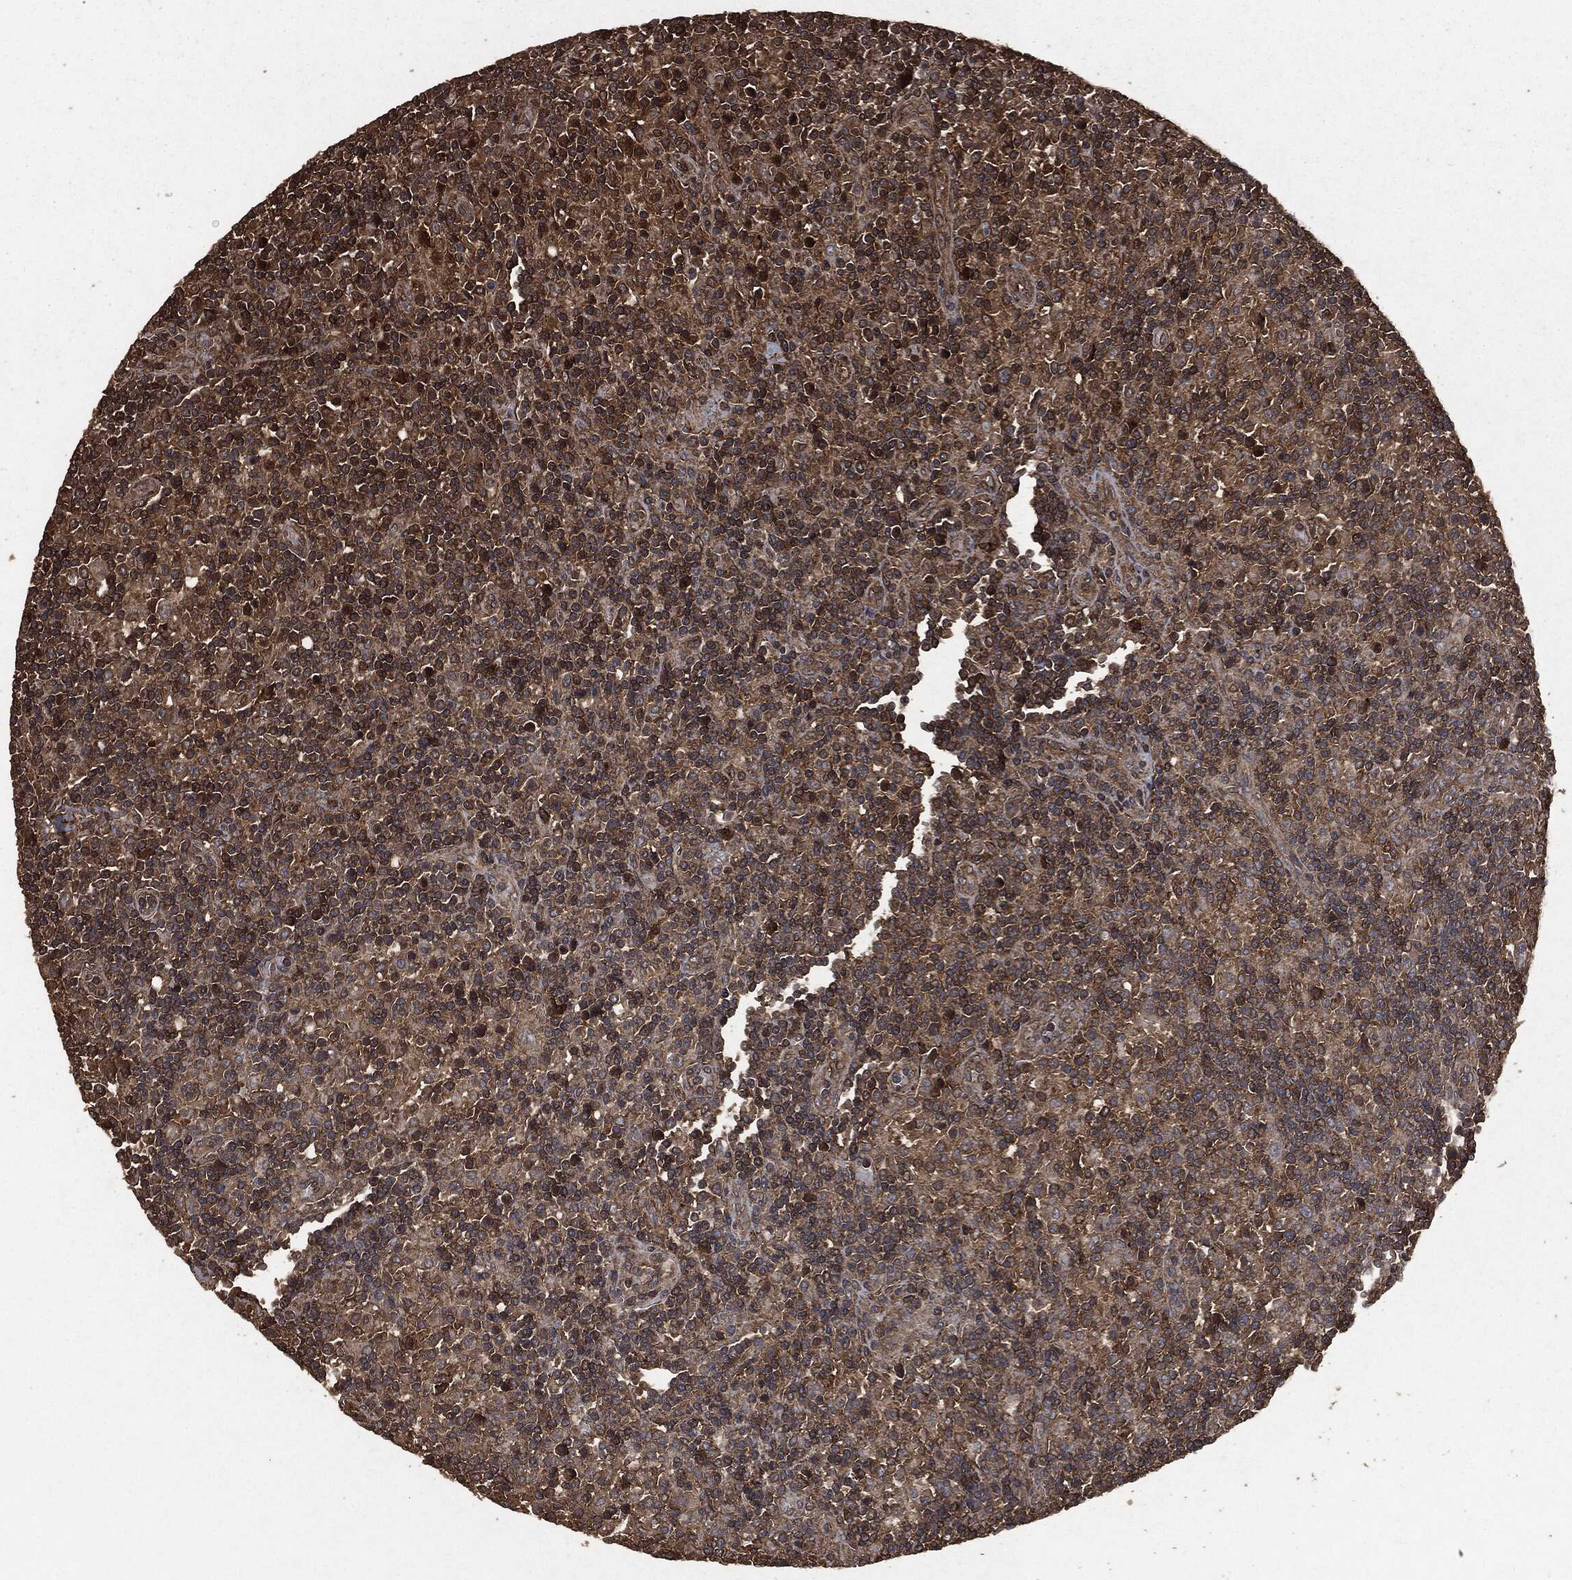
{"staining": {"intensity": "moderate", "quantity": "25%-75%", "location": "cytoplasmic/membranous"}, "tissue": "lymphoma", "cell_type": "Tumor cells", "image_type": "cancer", "snomed": [{"axis": "morphology", "description": "Hodgkin's disease, NOS"}, {"axis": "topography", "description": "Lymph node"}], "caption": "A histopathology image of Hodgkin's disease stained for a protein demonstrates moderate cytoplasmic/membranous brown staining in tumor cells.", "gene": "HRAS", "patient": {"sex": "male", "age": 70}}